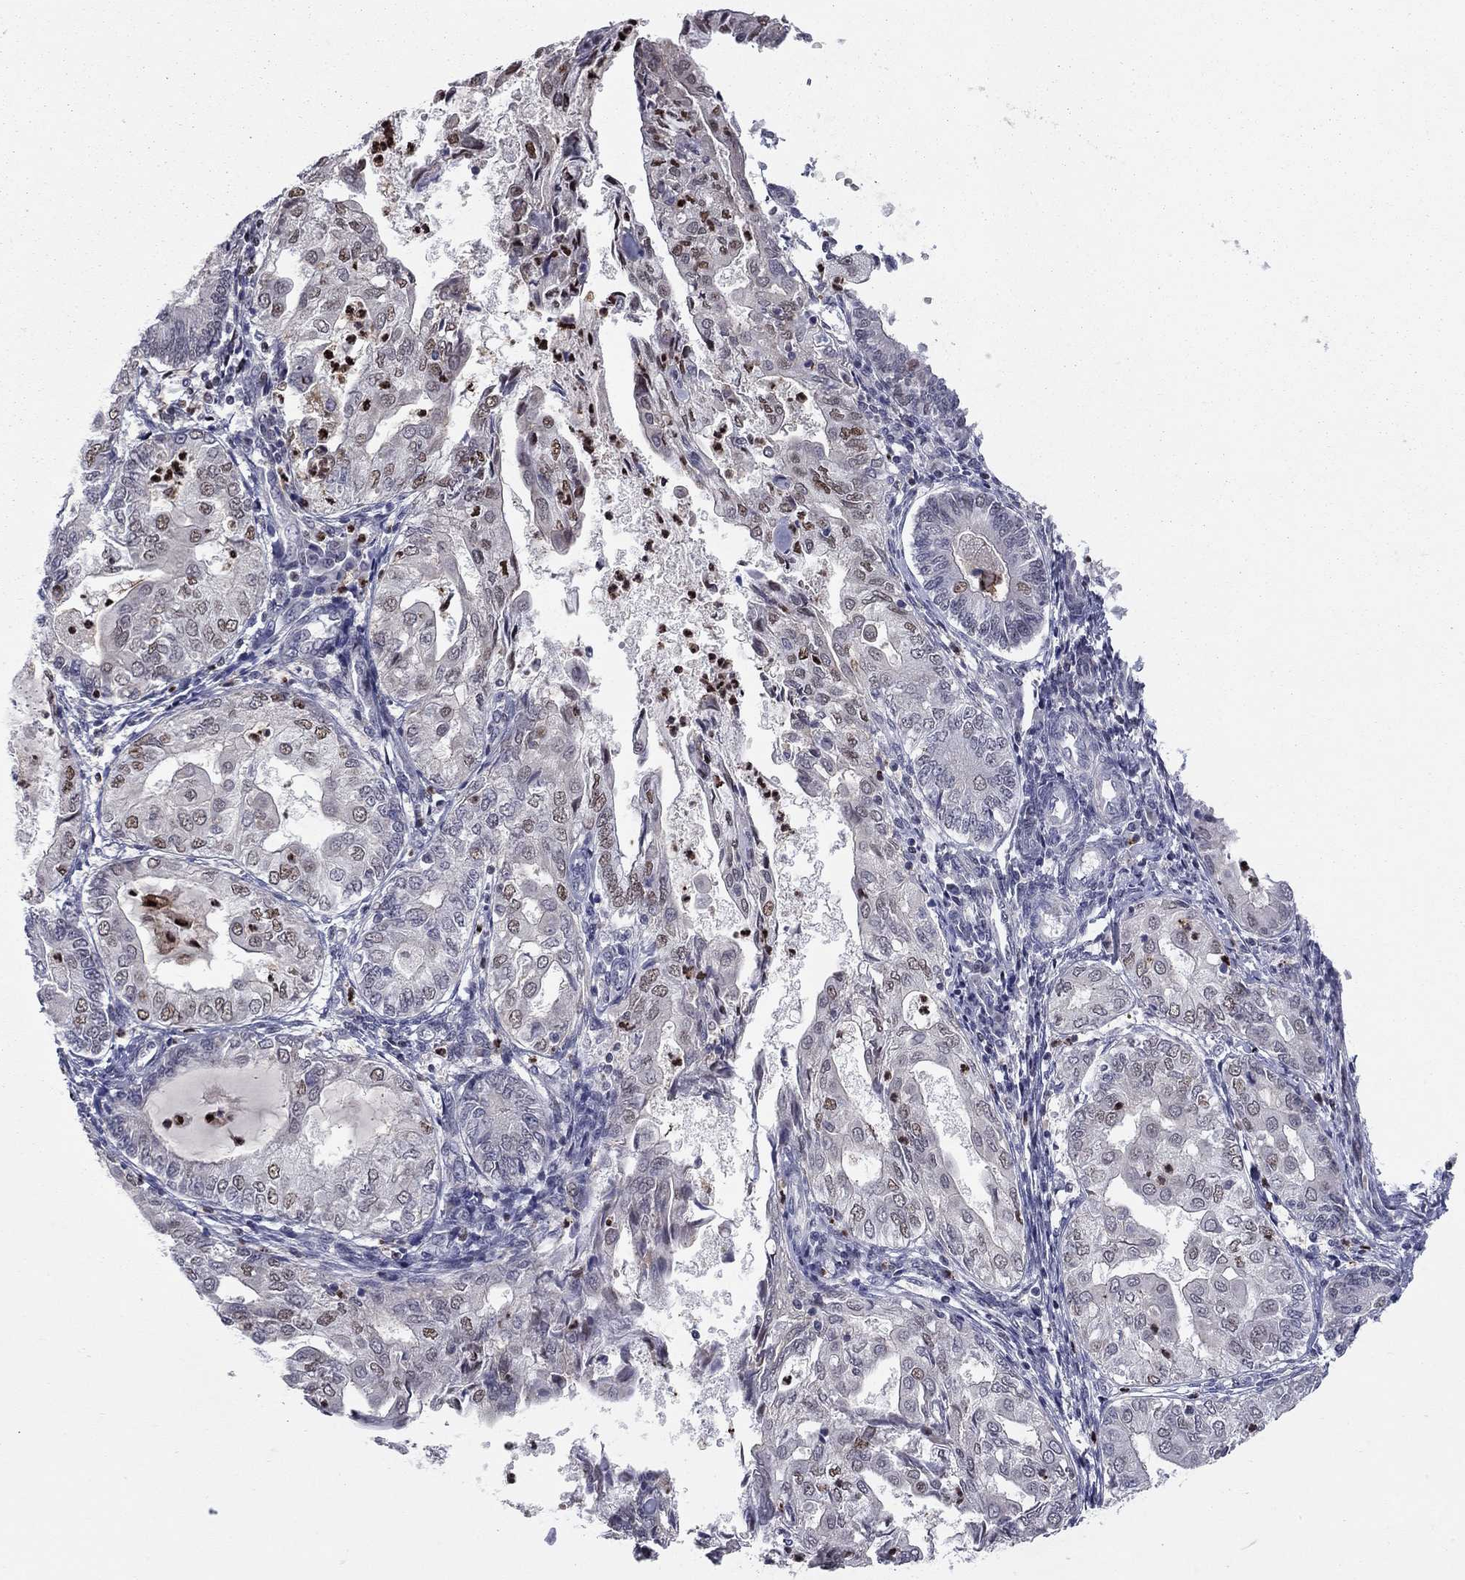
{"staining": {"intensity": "strong", "quantity": "25%-75%", "location": "nuclear"}, "tissue": "endometrial cancer", "cell_type": "Tumor cells", "image_type": "cancer", "snomed": [{"axis": "morphology", "description": "Adenocarcinoma, NOS"}, {"axis": "topography", "description": "Endometrium"}], "caption": "Endometrial adenocarcinoma stained for a protein (brown) exhibits strong nuclear positive expression in about 25%-75% of tumor cells.", "gene": "PCGF3", "patient": {"sex": "female", "age": 68}}